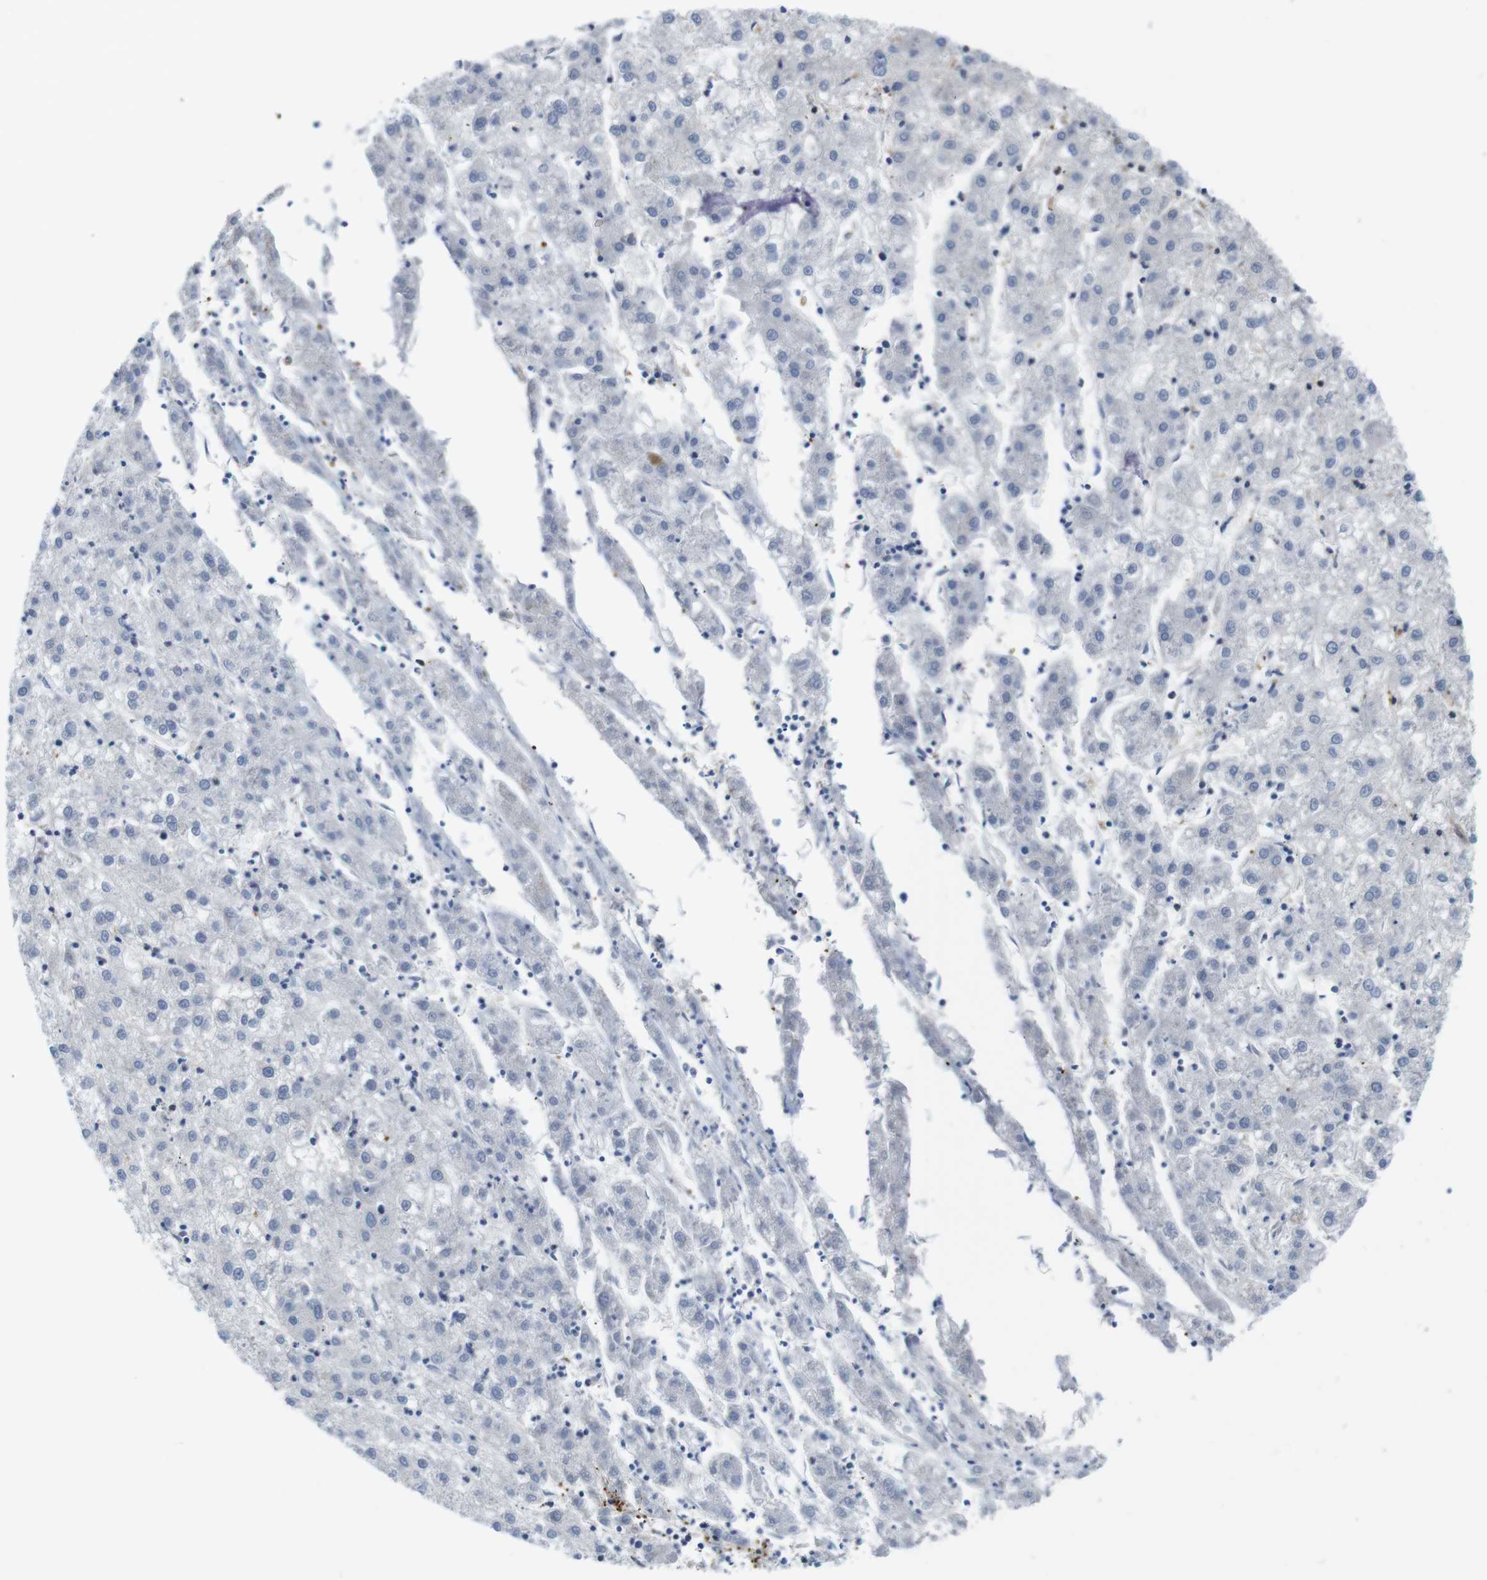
{"staining": {"intensity": "negative", "quantity": "none", "location": "none"}, "tissue": "liver cancer", "cell_type": "Tumor cells", "image_type": "cancer", "snomed": [{"axis": "morphology", "description": "Carcinoma, Hepatocellular, NOS"}, {"axis": "topography", "description": "Liver"}], "caption": "IHC photomicrograph of human liver cancer (hepatocellular carcinoma) stained for a protein (brown), which exhibits no positivity in tumor cells. Nuclei are stained in blue.", "gene": "HERPUD2", "patient": {"sex": "male", "age": 72}}